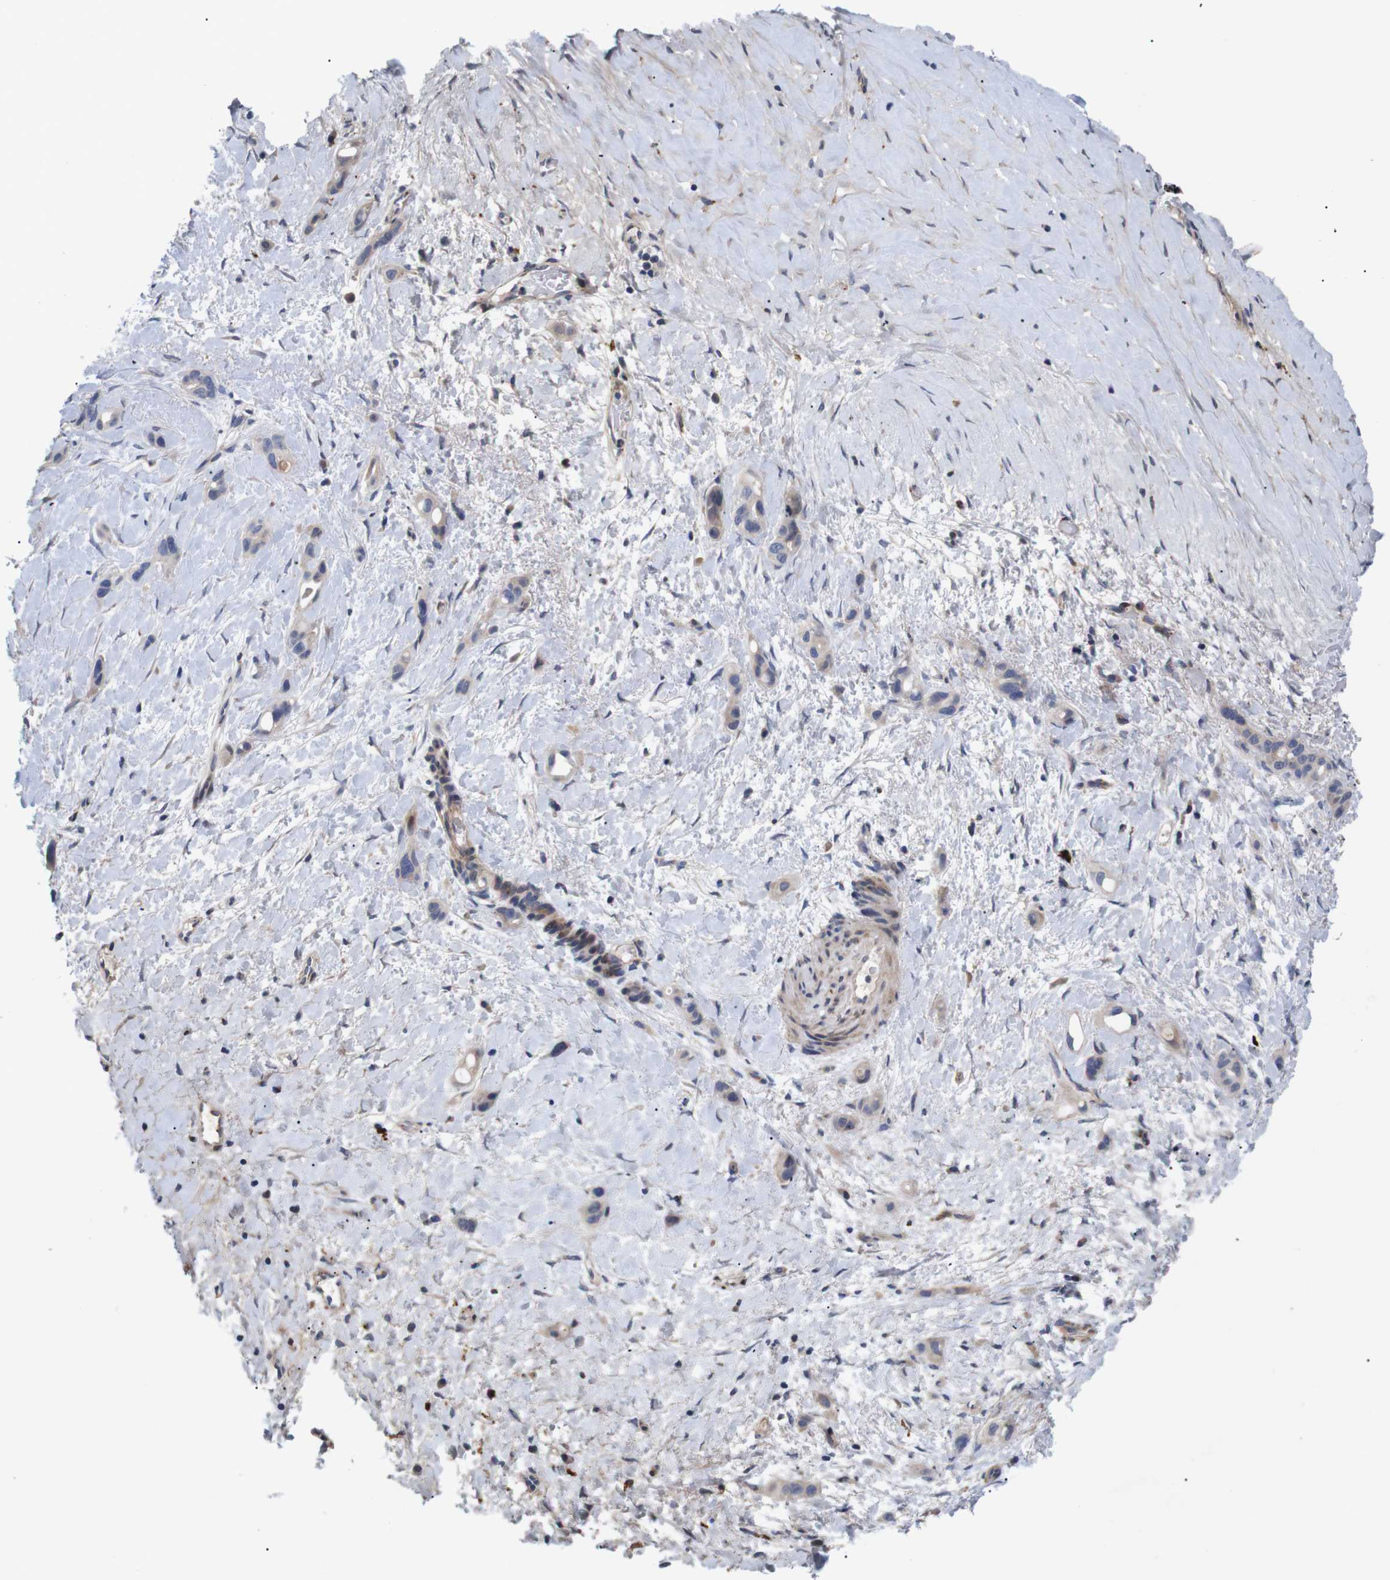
{"staining": {"intensity": "weak", "quantity": "<25%", "location": "cytoplasmic/membranous"}, "tissue": "liver cancer", "cell_type": "Tumor cells", "image_type": "cancer", "snomed": [{"axis": "morphology", "description": "Cholangiocarcinoma"}, {"axis": "topography", "description": "Liver"}], "caption": "High power microscopy photomicrograph of an immunohistochemistry micrograph of liver cancer, revealing no significant positivity in tumor cells. (DAB immunohistochemistry, high magnification).", "gene": "SPRY3", "patient": {"sex": "female", "age": 65}}